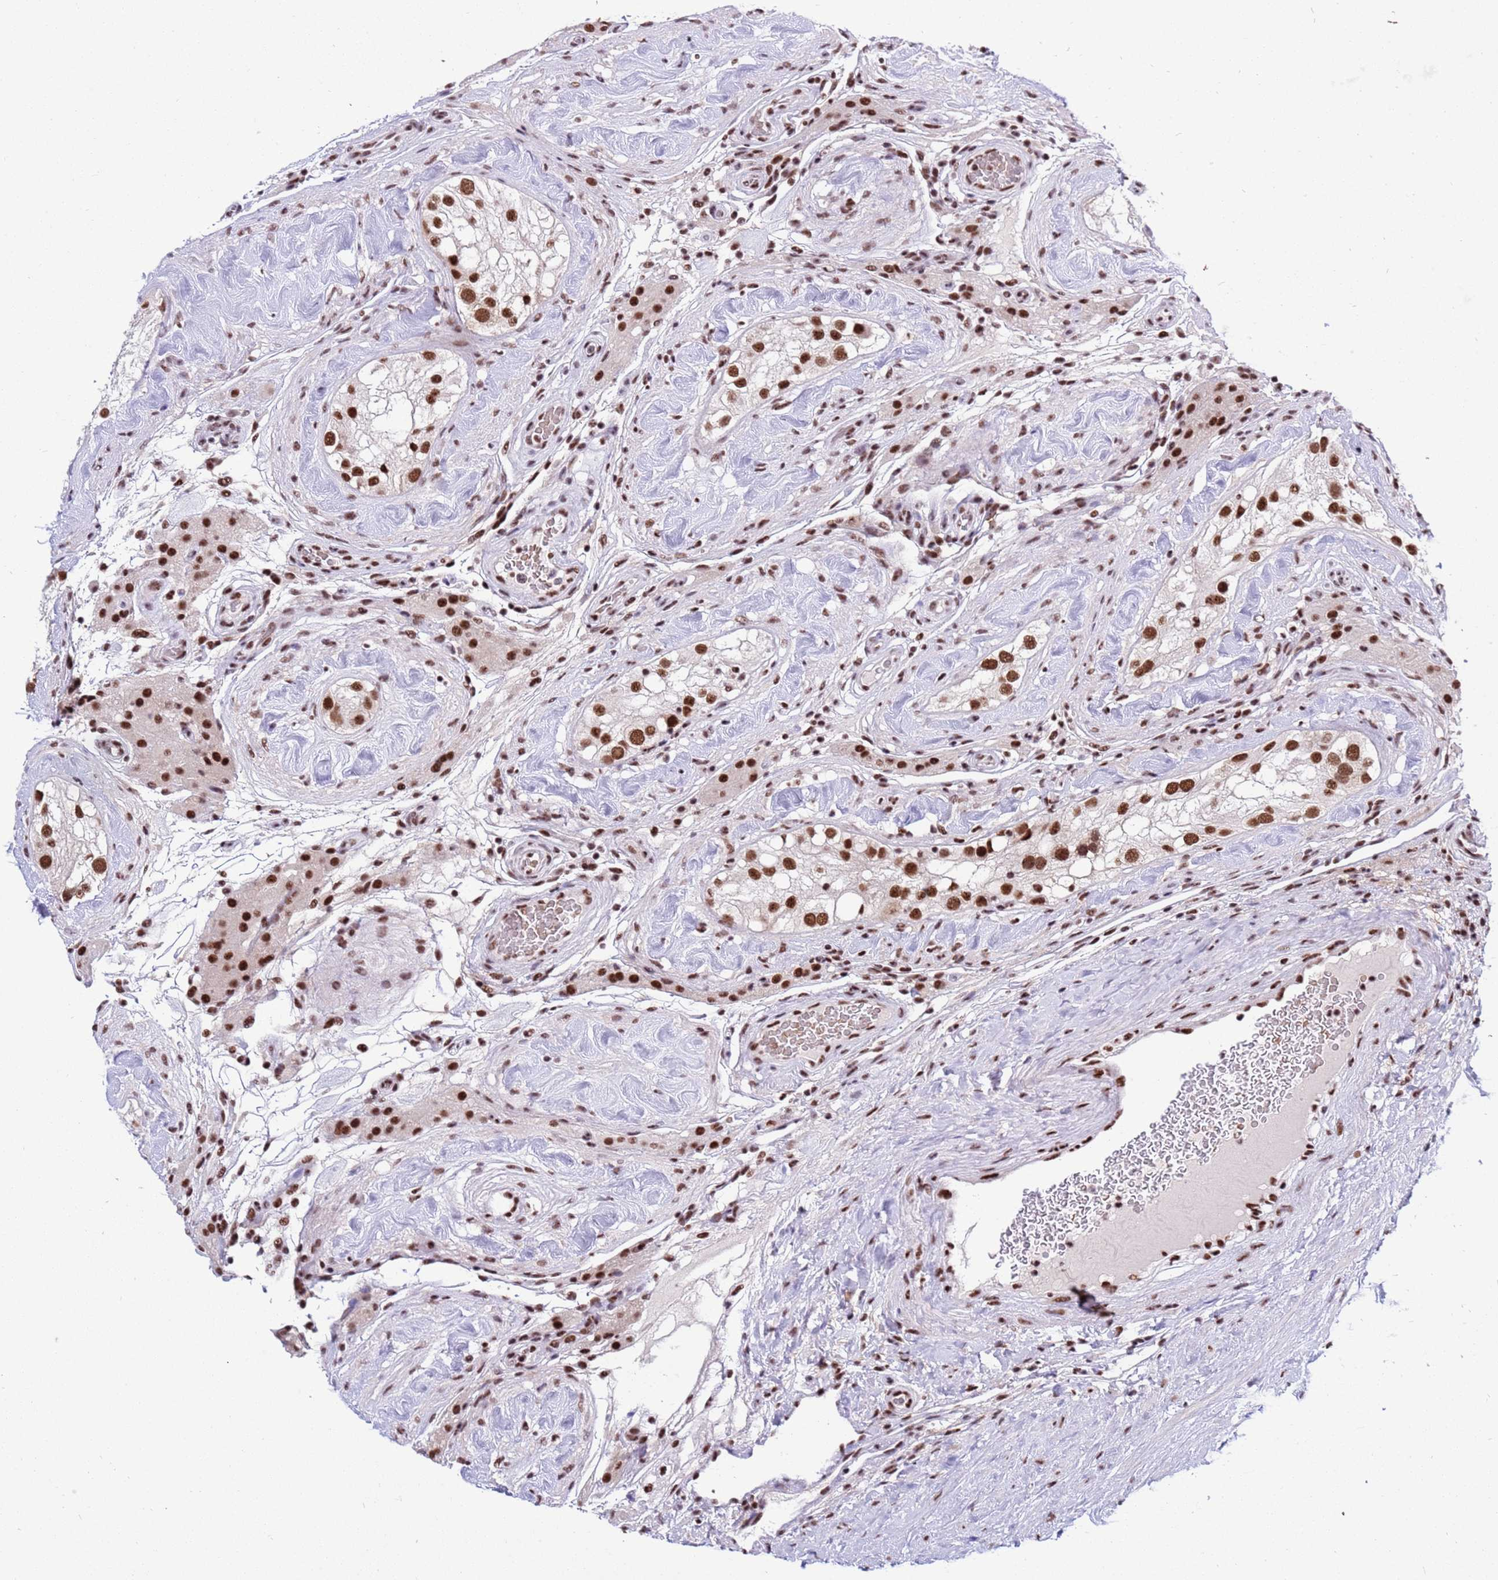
{"staining": {"intensity": "strong", "quantity": ">75%", "location": "nuclear"}, "tissue": "testis cancer", "cell_type": "Tumor cells", "image_type": "cancer", "snomed": [{"axis": "morphology", "description": "Seminoma, NOS"}, {"axis": "topography", "description": "Testis"}], "caption": "Immunohistochemical staining of human seminoma (testis) exhibits strong nuclear protein expression in approximately >75% of tumor cells.", "gene": "THOC2", "patient": {"sex": "male", "age": 46}}